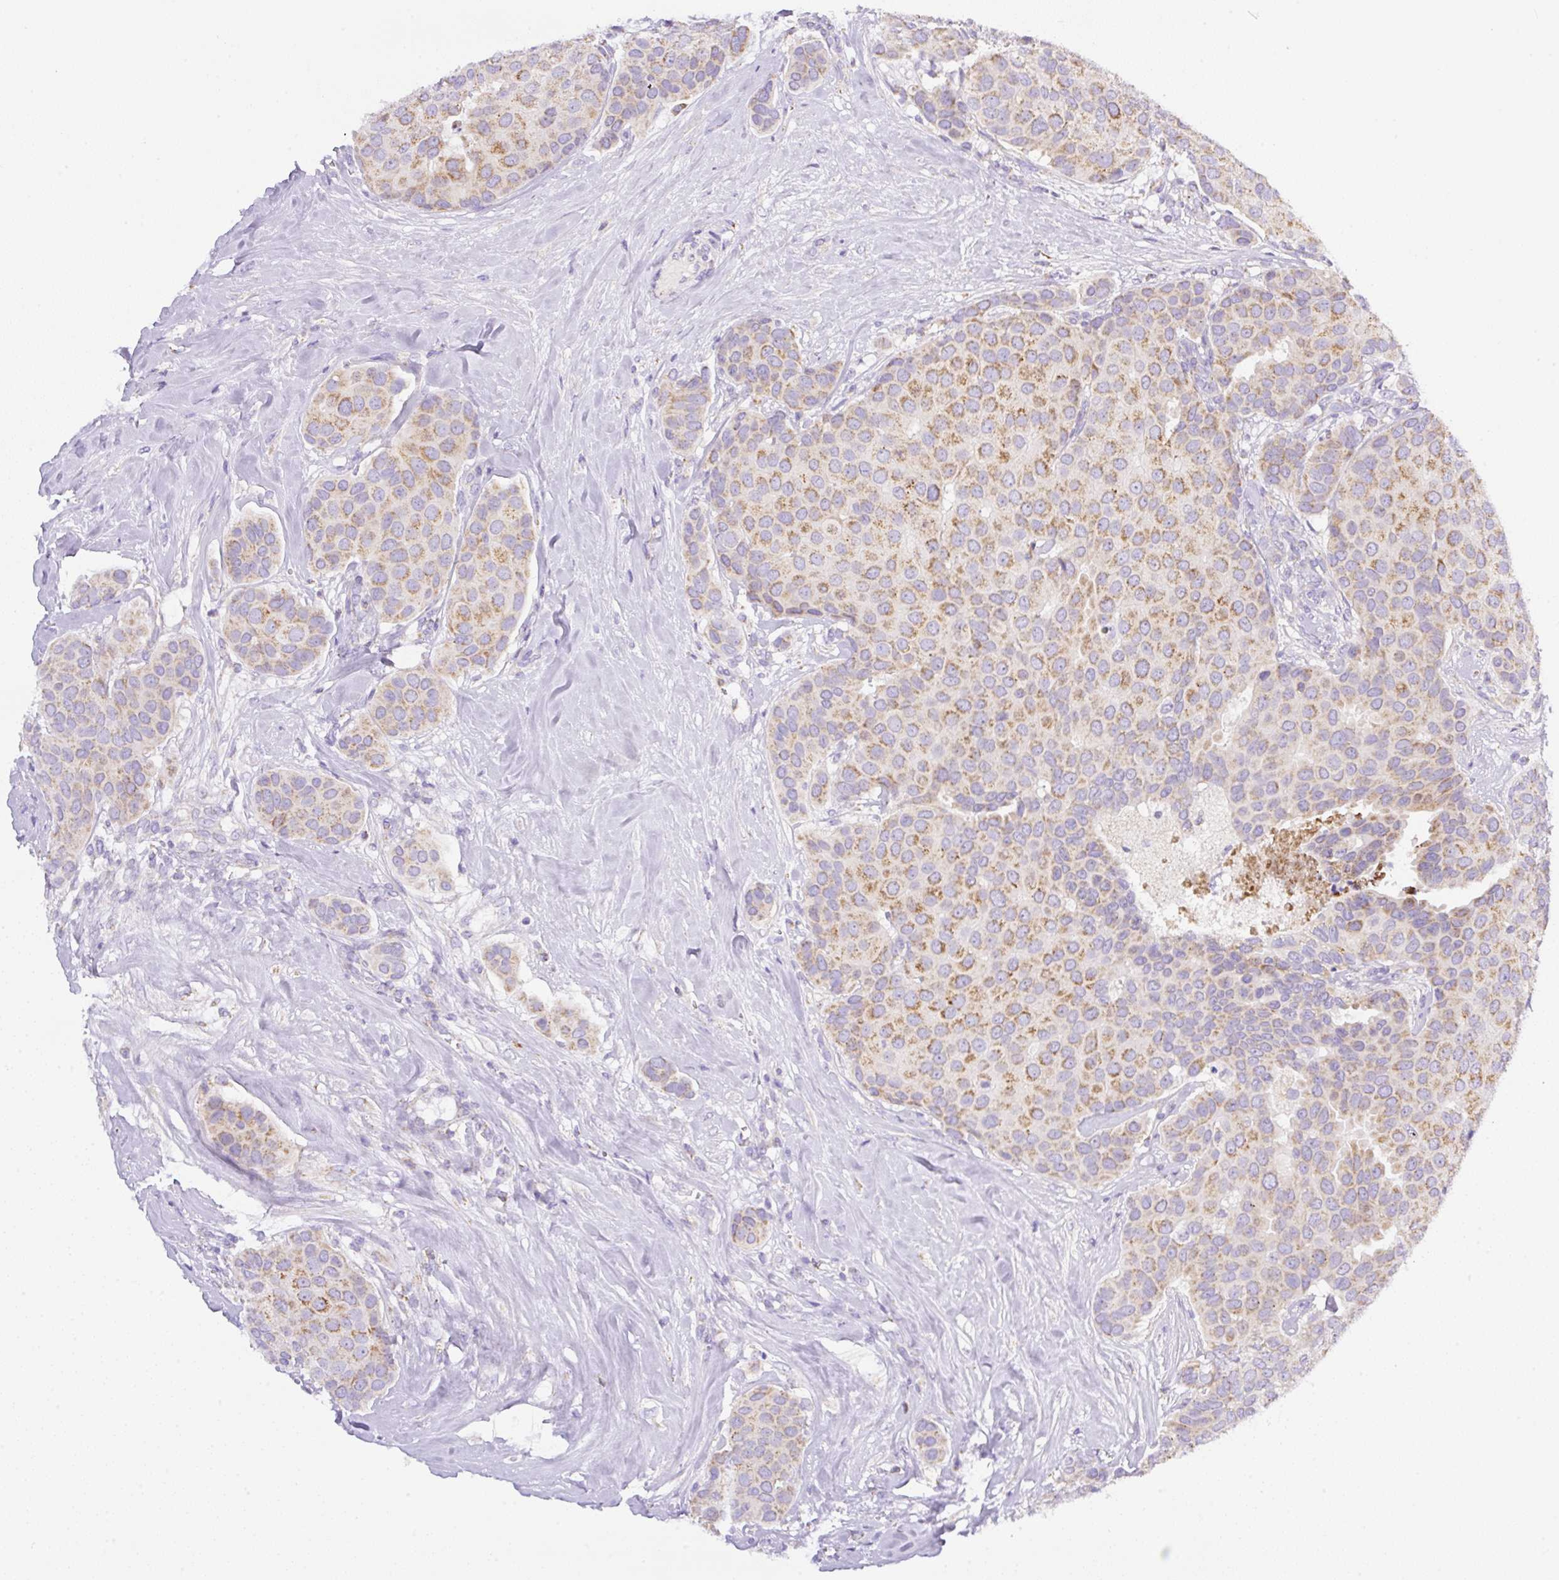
{"staining": {"intensity": "moderate", "quantity": ">75%", "location": "cytoplasmic/membranous"}, "tissue": "breast cancer", "cell_type": "Tumor cells", "image_type": "cancer", "snomed": [{"axis": "morphology", "description": "Duct carcinoma"}, {"axis": "topography", "description": "Breast"}], "caption": "Moderate cytoplasmic/membranous expression is appreciated in about >75% of tumor cells in invasive ductal carcinoma (breast).", "gene": "NF1", "patient": {"sex": "female", "age": 70}}